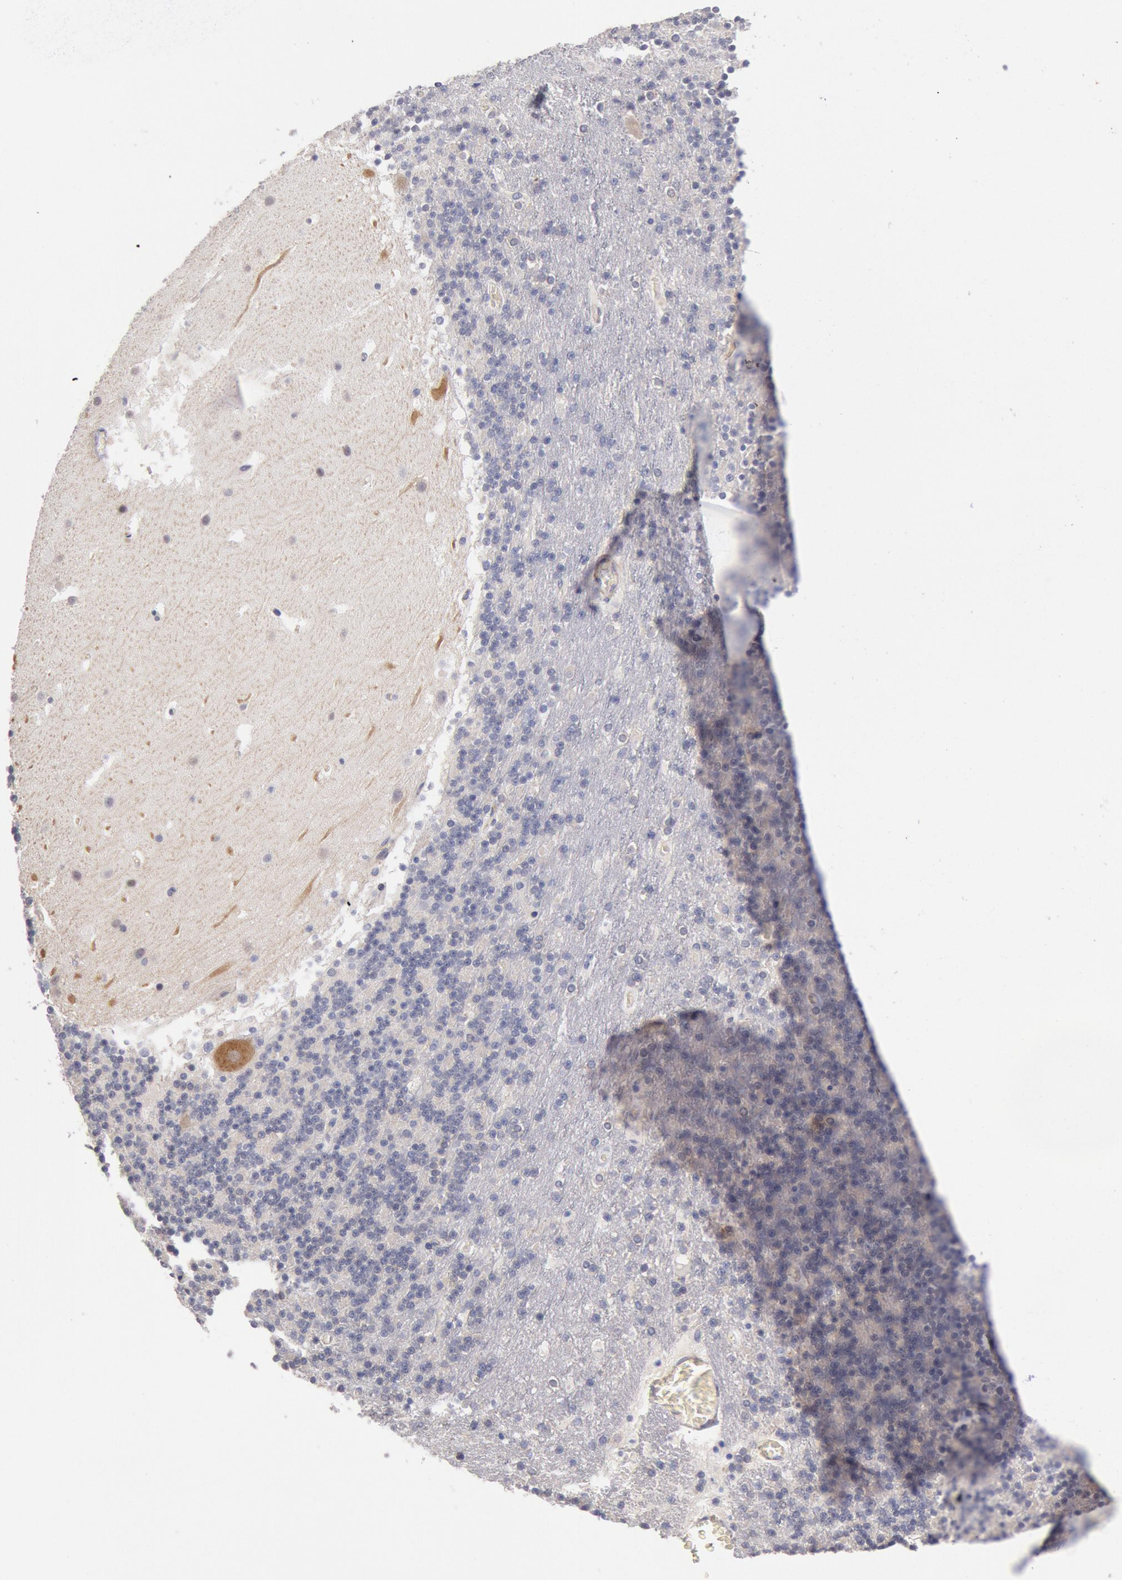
{"staining": {"intensity": "negative", "quantity": "none", "location": "none"}, "tissue": "cerebellum", "cell_type": "Cells in granular layer", "image_type": "normal", "snomed": [{"axis": "morphology", "description": "Normal tissue, NOS"}, {"axis": "topography", "description": "Cerebellum"}], "caption": "Histopathology image shows no significant protein positivity in cells in granular layer of unremarkable cerebellum. (Brightfield microscopy of DAB immunohistochemistry at high magnification).", "gene": "TMED8", "patient": {"sex": "male", "age": 45}}